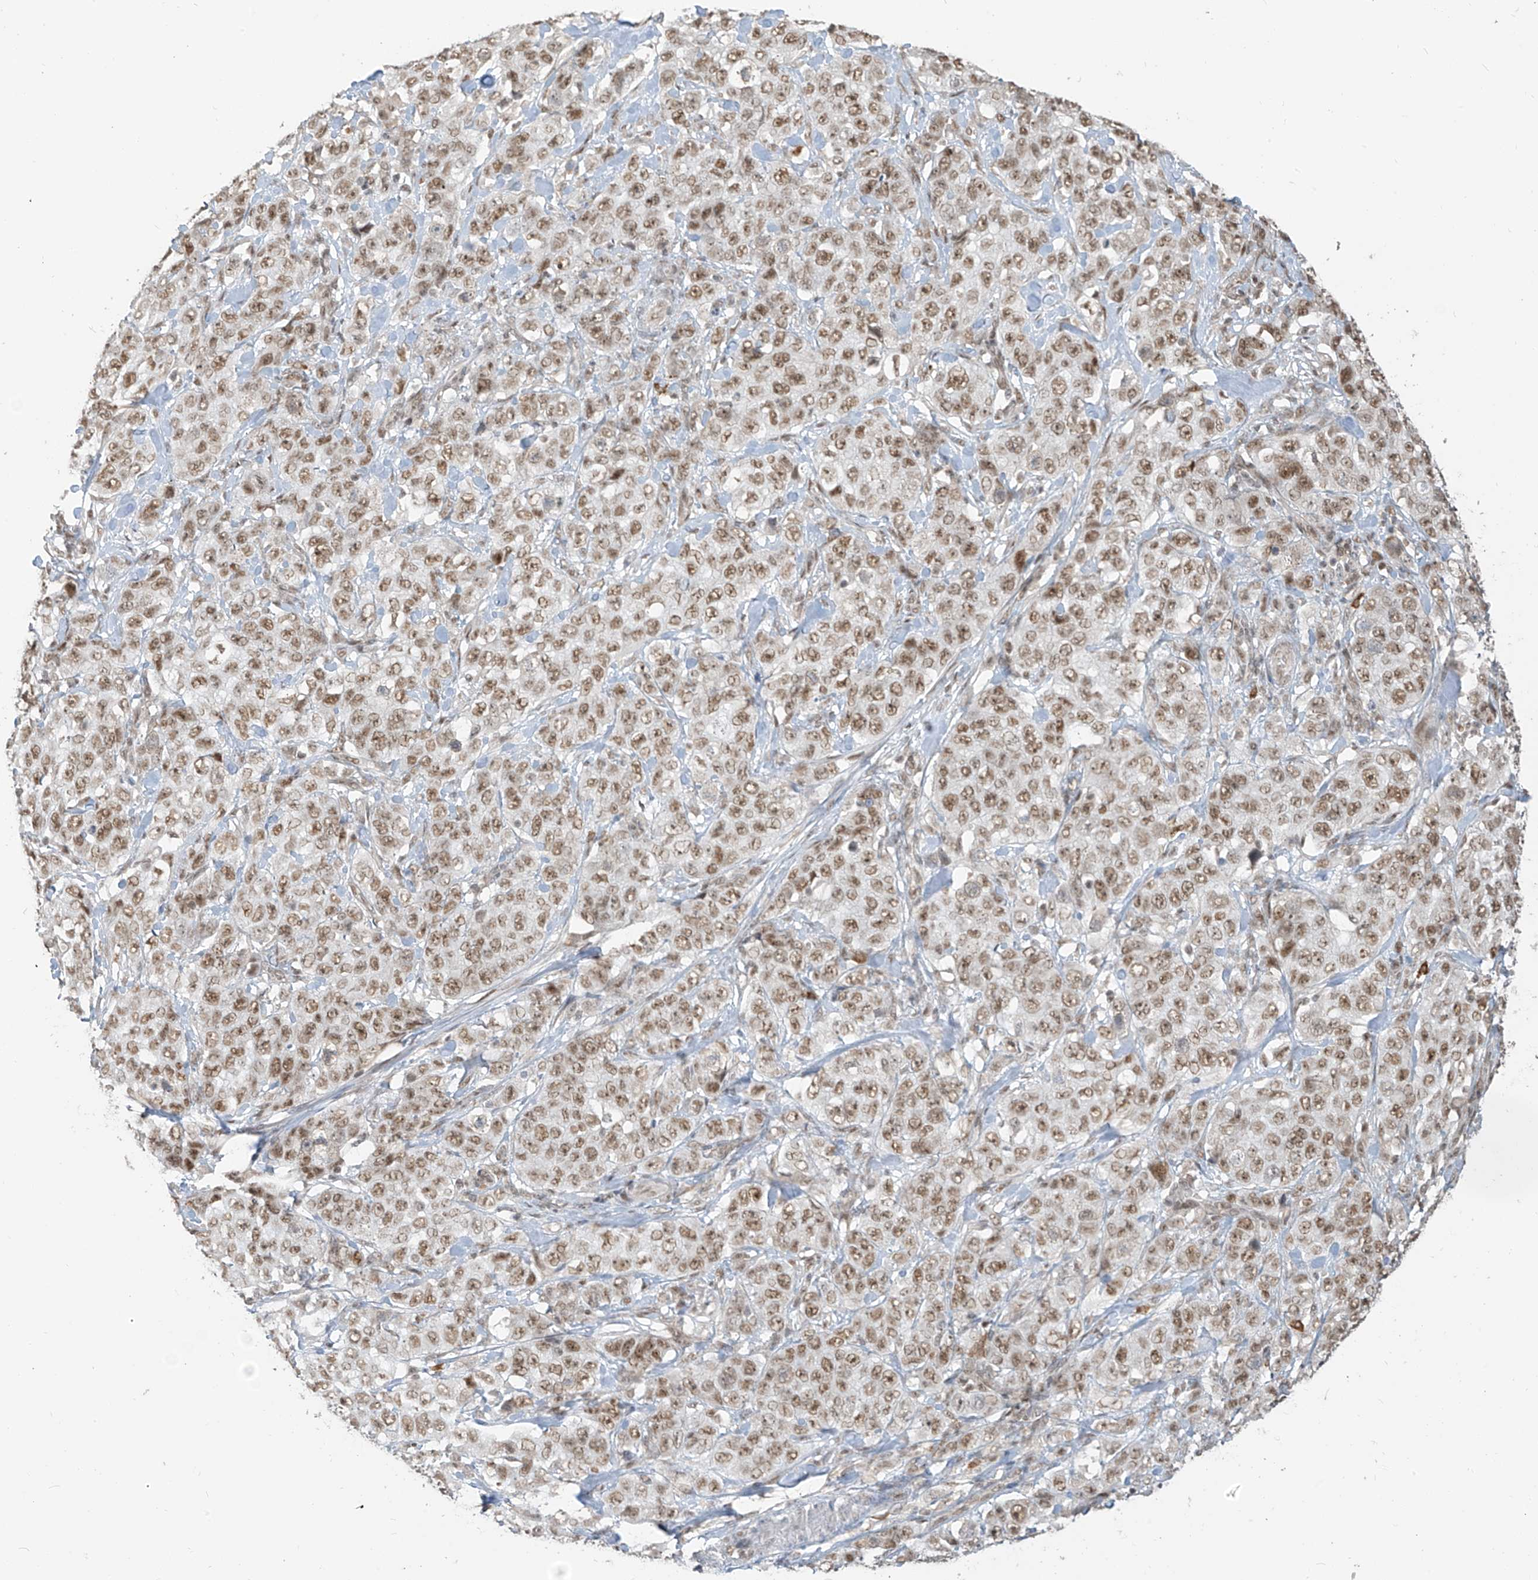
{"staining": {"intensity": "moderate", "quantity": ">75%", "location": "nuclear"}, "tissue": "stomach cancer", "cell_type": "Tumor cells", "image_type": "cancer", "snomed": [{"axis": "morphology", "description": "Adenocarcinoma, NOS"}, {"axis": "topography", "description": "Stomach"}], "caption": "Immunohistochemistry (IHC) photomicrograph of human stomach cancer (adenocarcinoma) stained for a protein (brown), which demonstrates medium levels of moderate nuclear positivity in about >75% of tumor cells.", "gene": "ZMYM2", "patient": {"sex": "male", "age": 48}}